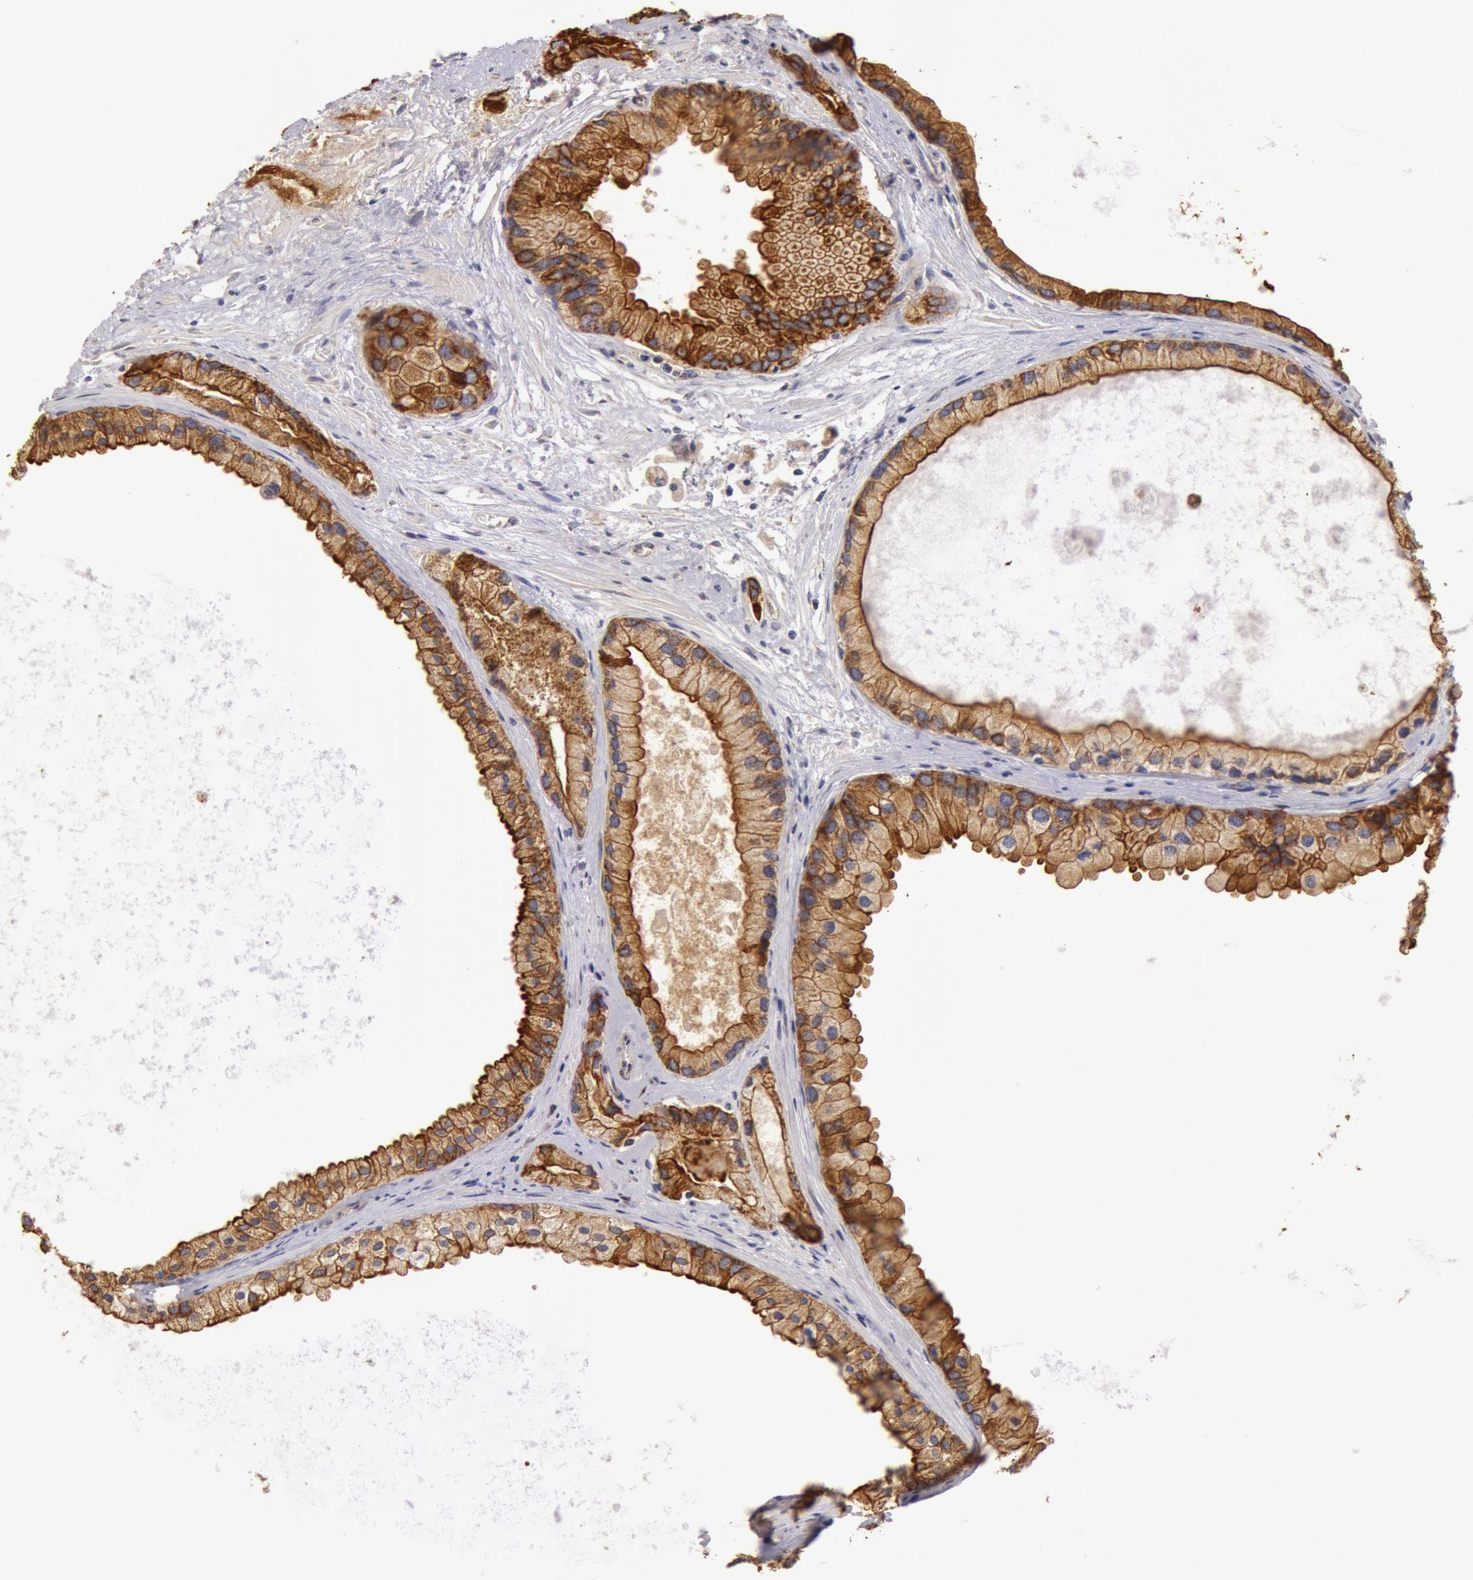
{"staining": {"intensity": "strong", "quantity": ">75%", "location": "cytoplasmic/membranous"}, "tissue": "prostate cancer", "cell_type": "Tumor cells", "image_type": "cancer", "snomed": [{"axis": "morphology", "description": "Adenocarcinoma, Medium grade"}, {"axis": "topography", "description": "Prostate"}], "caption": "Tumor cells show strong cytoplasmic/membranous staining in about >75% of cells in medium-grade adenocarcinoma (prostate).", "gene": "KRT18", "patient": {"sex": "male", "age": 70}}